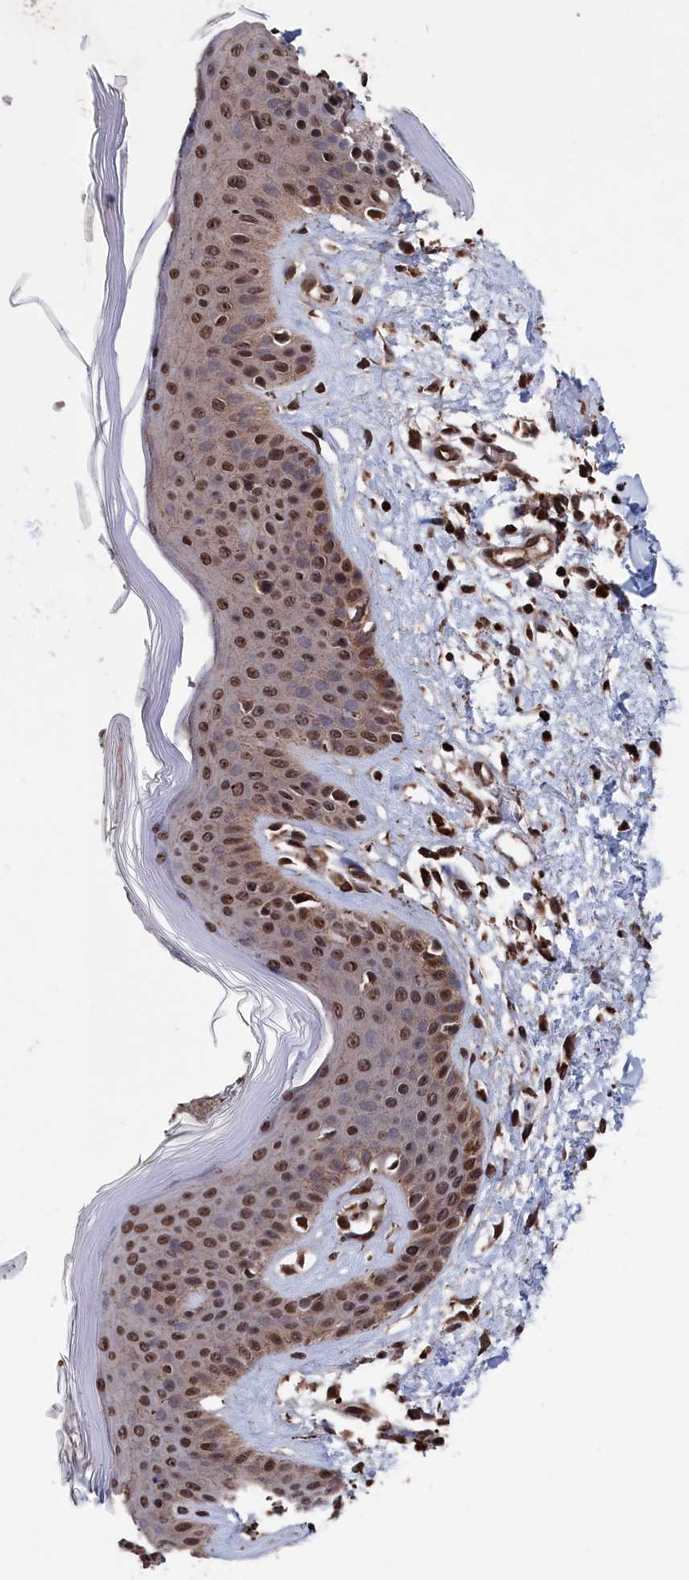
{"staining": {"intensity": "strong", "quantity": ">75%", "location": "cytoplasmic/membranous"}, "tissue": "skin", "cell_type": "Fibroblasts", "image_type": "normal", "snomed": [{"axis": "morphology", "description": "Normal tissue, NOS"}, {"axis": "topography", "description": "Skin"}], "caption": "Immunohistochemical staining of normal human skin reveals high levels of strong cytoplasmic/membranous expression in about >75% of fibroblasts.", "gene": "PDE12", "patient": {"sex": "female", "age": 64}}